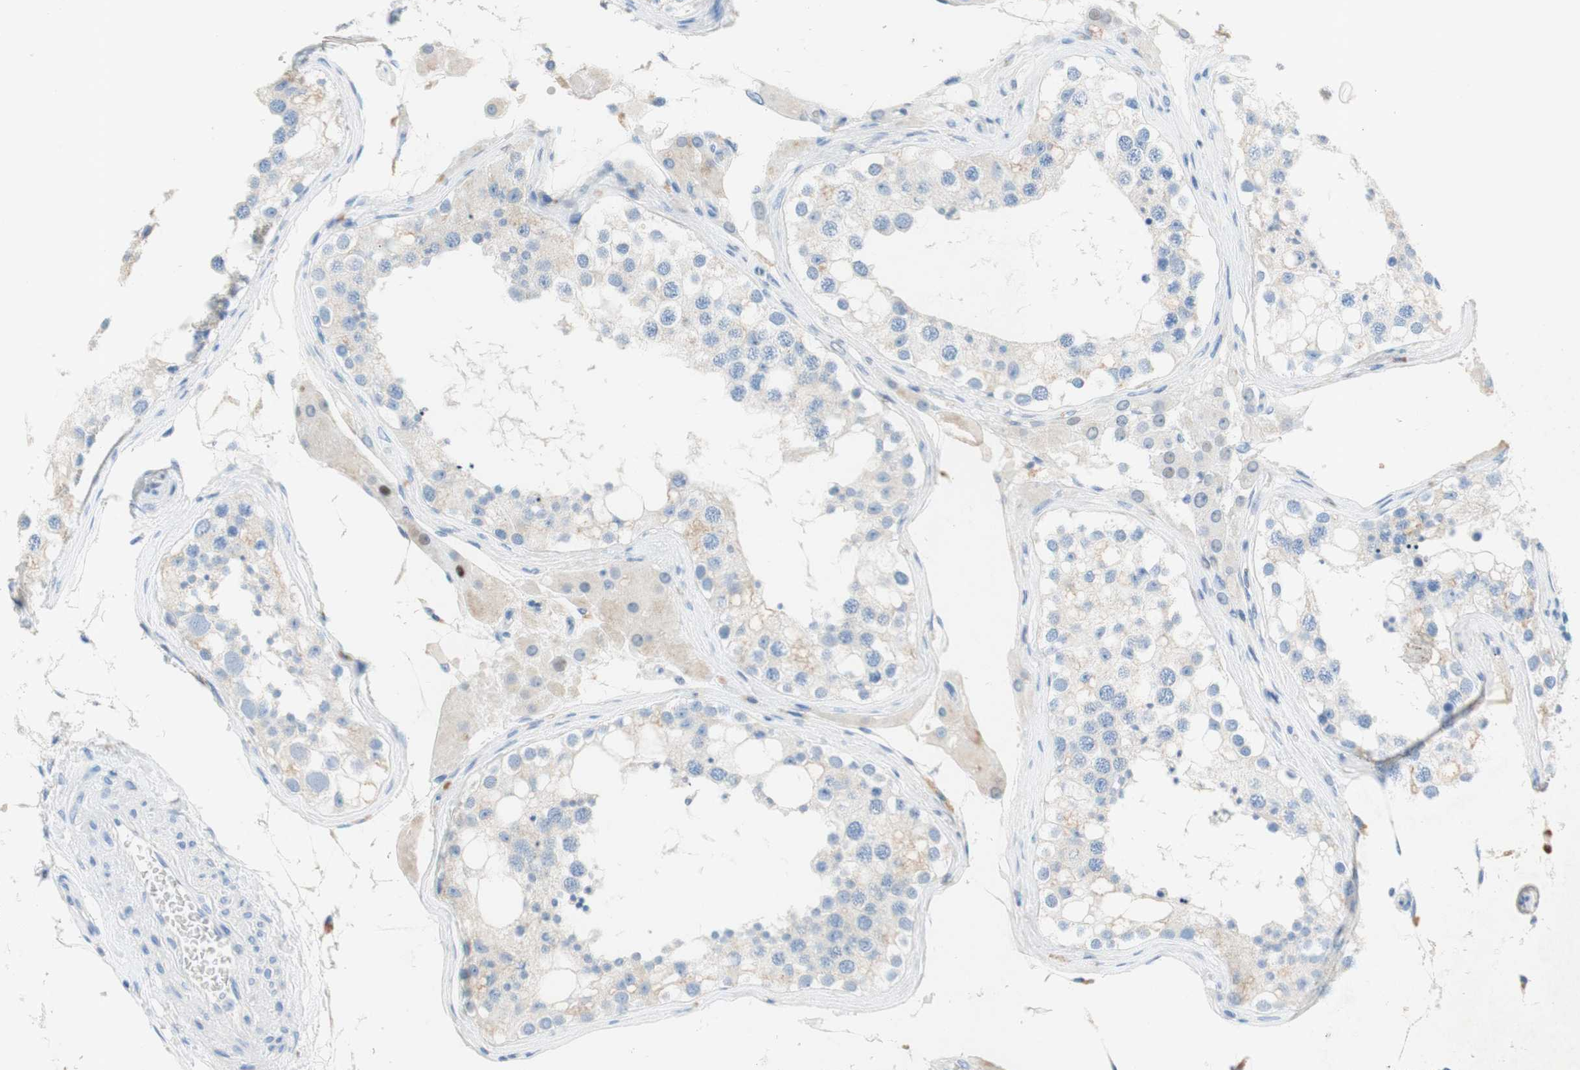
{"staining": {"intensity": "weak", "quantity": "<25%", "location": "cytoplasmic/membranous"}, "tissue": "testis", "cell_type": "Cells in seminiferous ducts", "image_type": "normal", "snomed": [{"axis": "morphology", "description": "Normal tissue, NOS"}, {"axis": "topography", "description": "Testis"}], "caption": "A micrograph of testis stained for a protein reveals no brown staining in cells in seminiferous ducts. (DAB immunohistochemistry, high magnification).", "gene": "POLR2J3", "patient": {"sex": "male", "age": 68}}